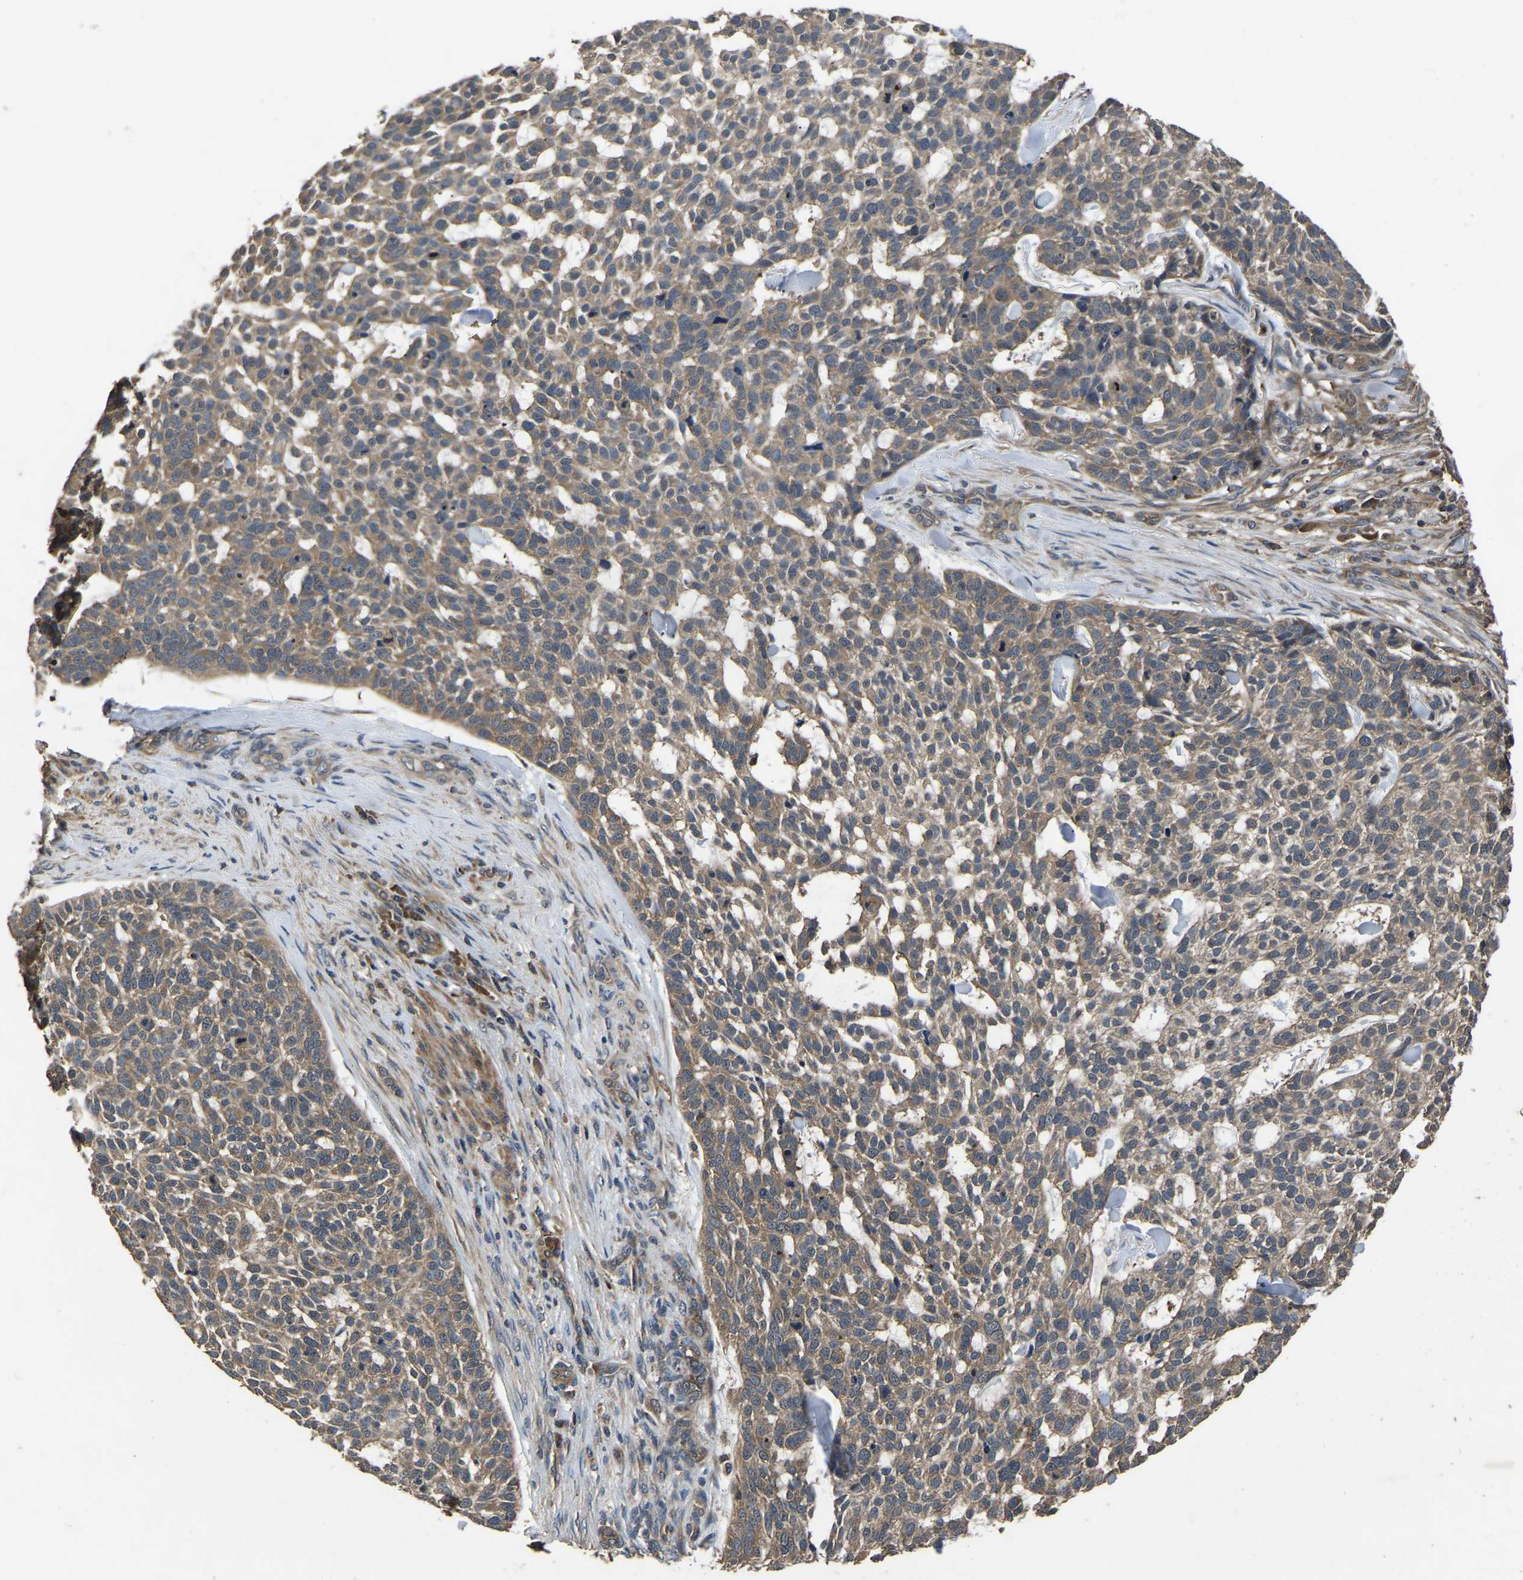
{"staining": {"intensity": "moderate", "quantity": ">75%", "location": "cytoplasmic/membranous"}, "tissue": "skin cancer", "cell_type": "Tumor cells", "image_type": "cancer", "snomed": [{"axis": "morphology", "description": "Basal cell carcinoma"}, {"axis": "topography", "description": "Skin"}], "caption": "Skin cancer (basal cell carcinoma) stained with DAB immunohistochemistry (IHC) displays medium levels of moderate cytoplasmic/membranous expression in approximately >75% of tumor cells.", "gene": "CRYZL1", "patient": {"sex": "female", "age": 64}}